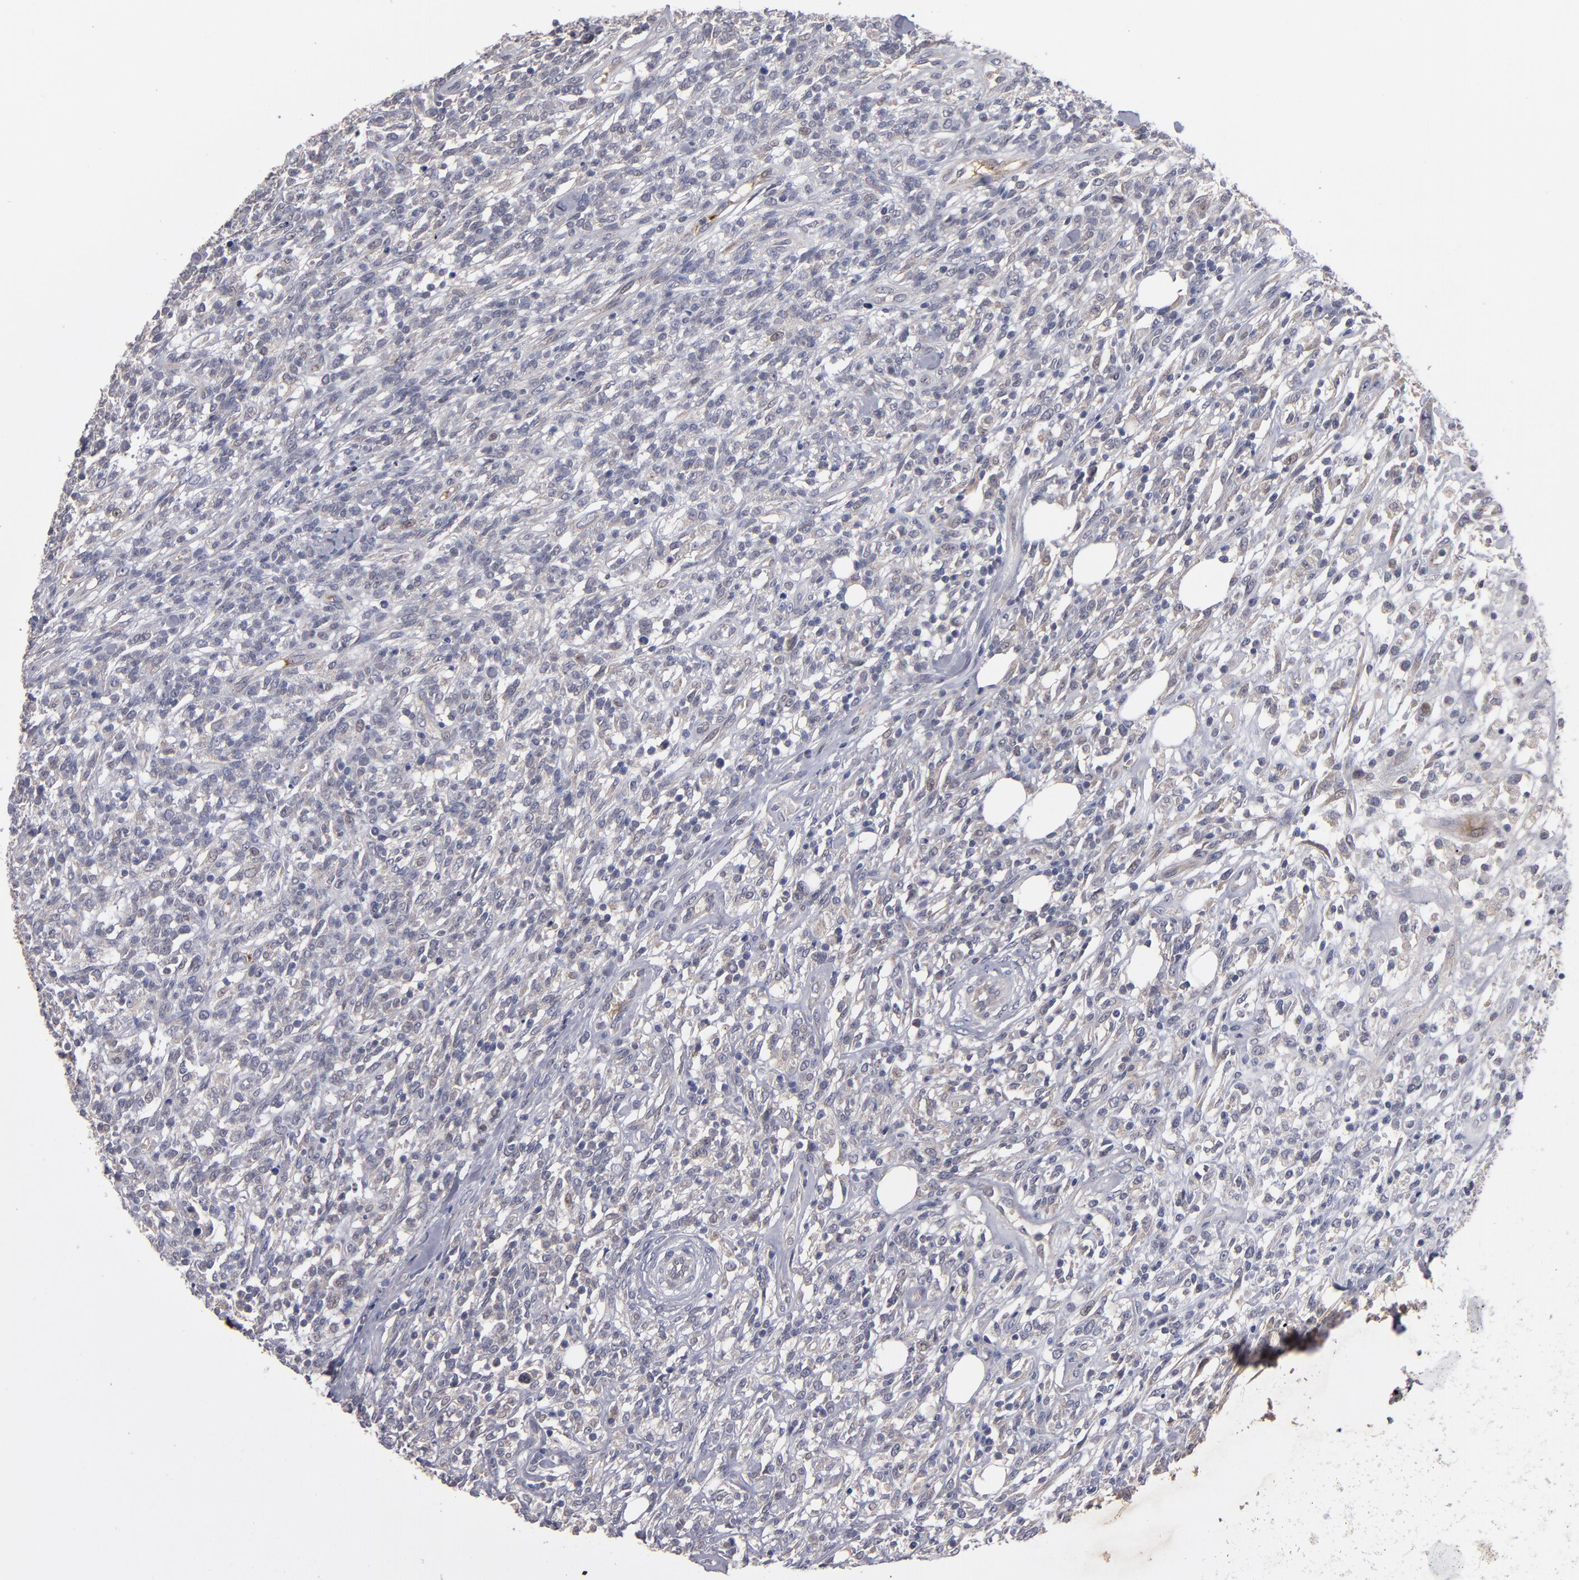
{"staining": {"intensity": "negative", "quantity": "none", "location": "none"}, "tissue": "lymphoma", "cell_type": "Tumor cells", "image_type": "cancer", "snomed": [{"axis": "morphology", "description": "Malignant lymphoma, non-Hodgkin's type, High grade"}, {"axis": "topography", "description": "Lymph node"}], "caption": "The micrograph displays no significant expression in tumor cells of lymphoma.", "gene": "EXD2", "patient": {"sex": "female", "age": 73}}